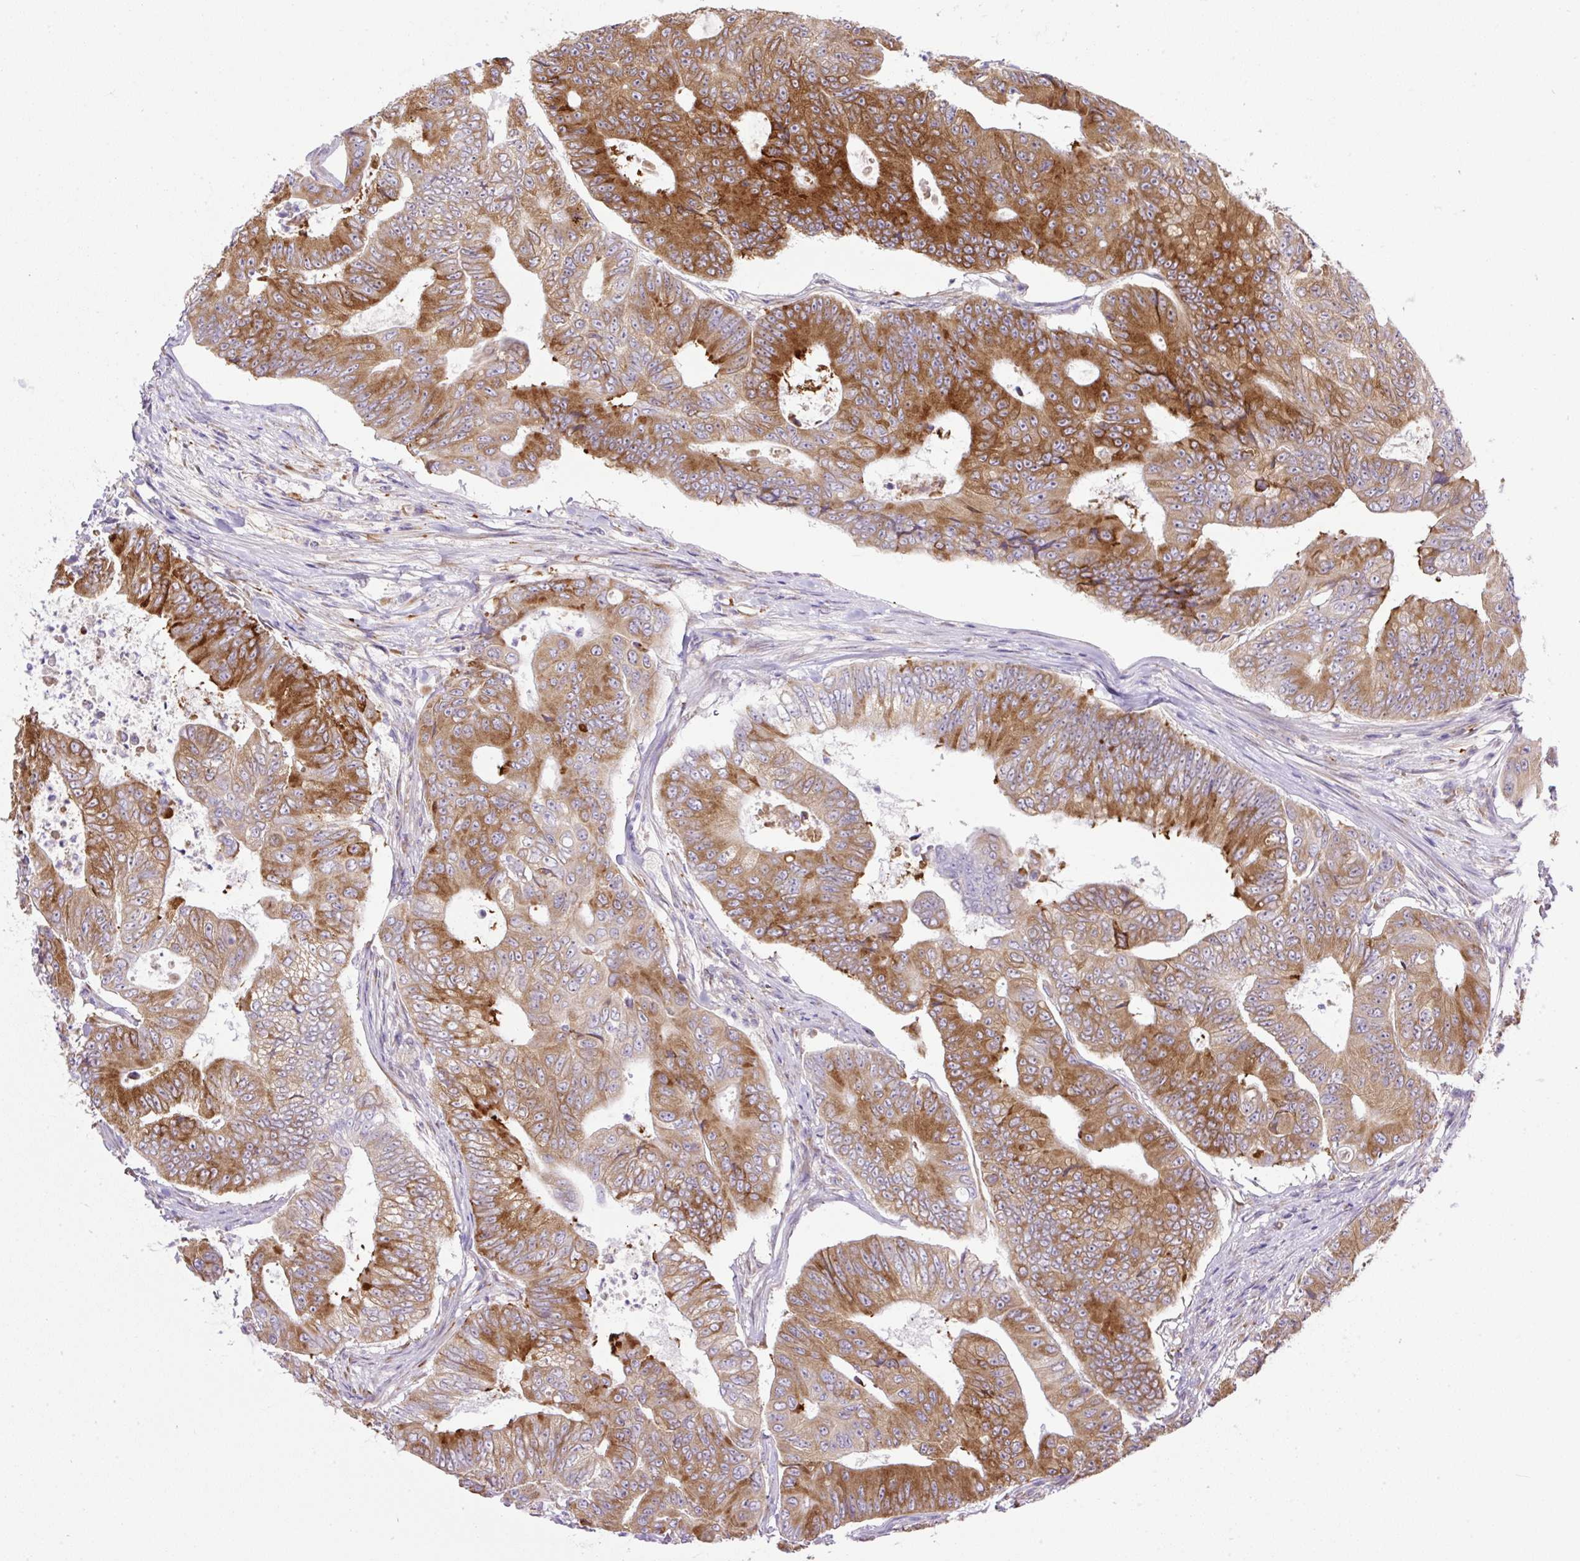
{"staining": {"intensity": "strong", "quantity": ">75%", "location": "cytoplasmic/membranous"}, "tissue": "colorectal cancer", "cell_type": "Tumor cells", "image_type": "cancer", "snomed": [{"axis": "morphology", "description": "Adenocarcinoma, NOS"}, {"axis": "topography", "description": "Colon"}], "caption": "Tumor cells exhibit high levels of strong cytoplasmic/membranous expression in approximately >75% of cells in colorectal cancer (adenocarcinoma). The staining was performed using DAB to visualize the protein expression in brown, while the nuclei were stained in blue with hematoxylin (Magnification: 20x).", "gene": "POFUT1", "patient": {"sex": "female", "age": 48}}